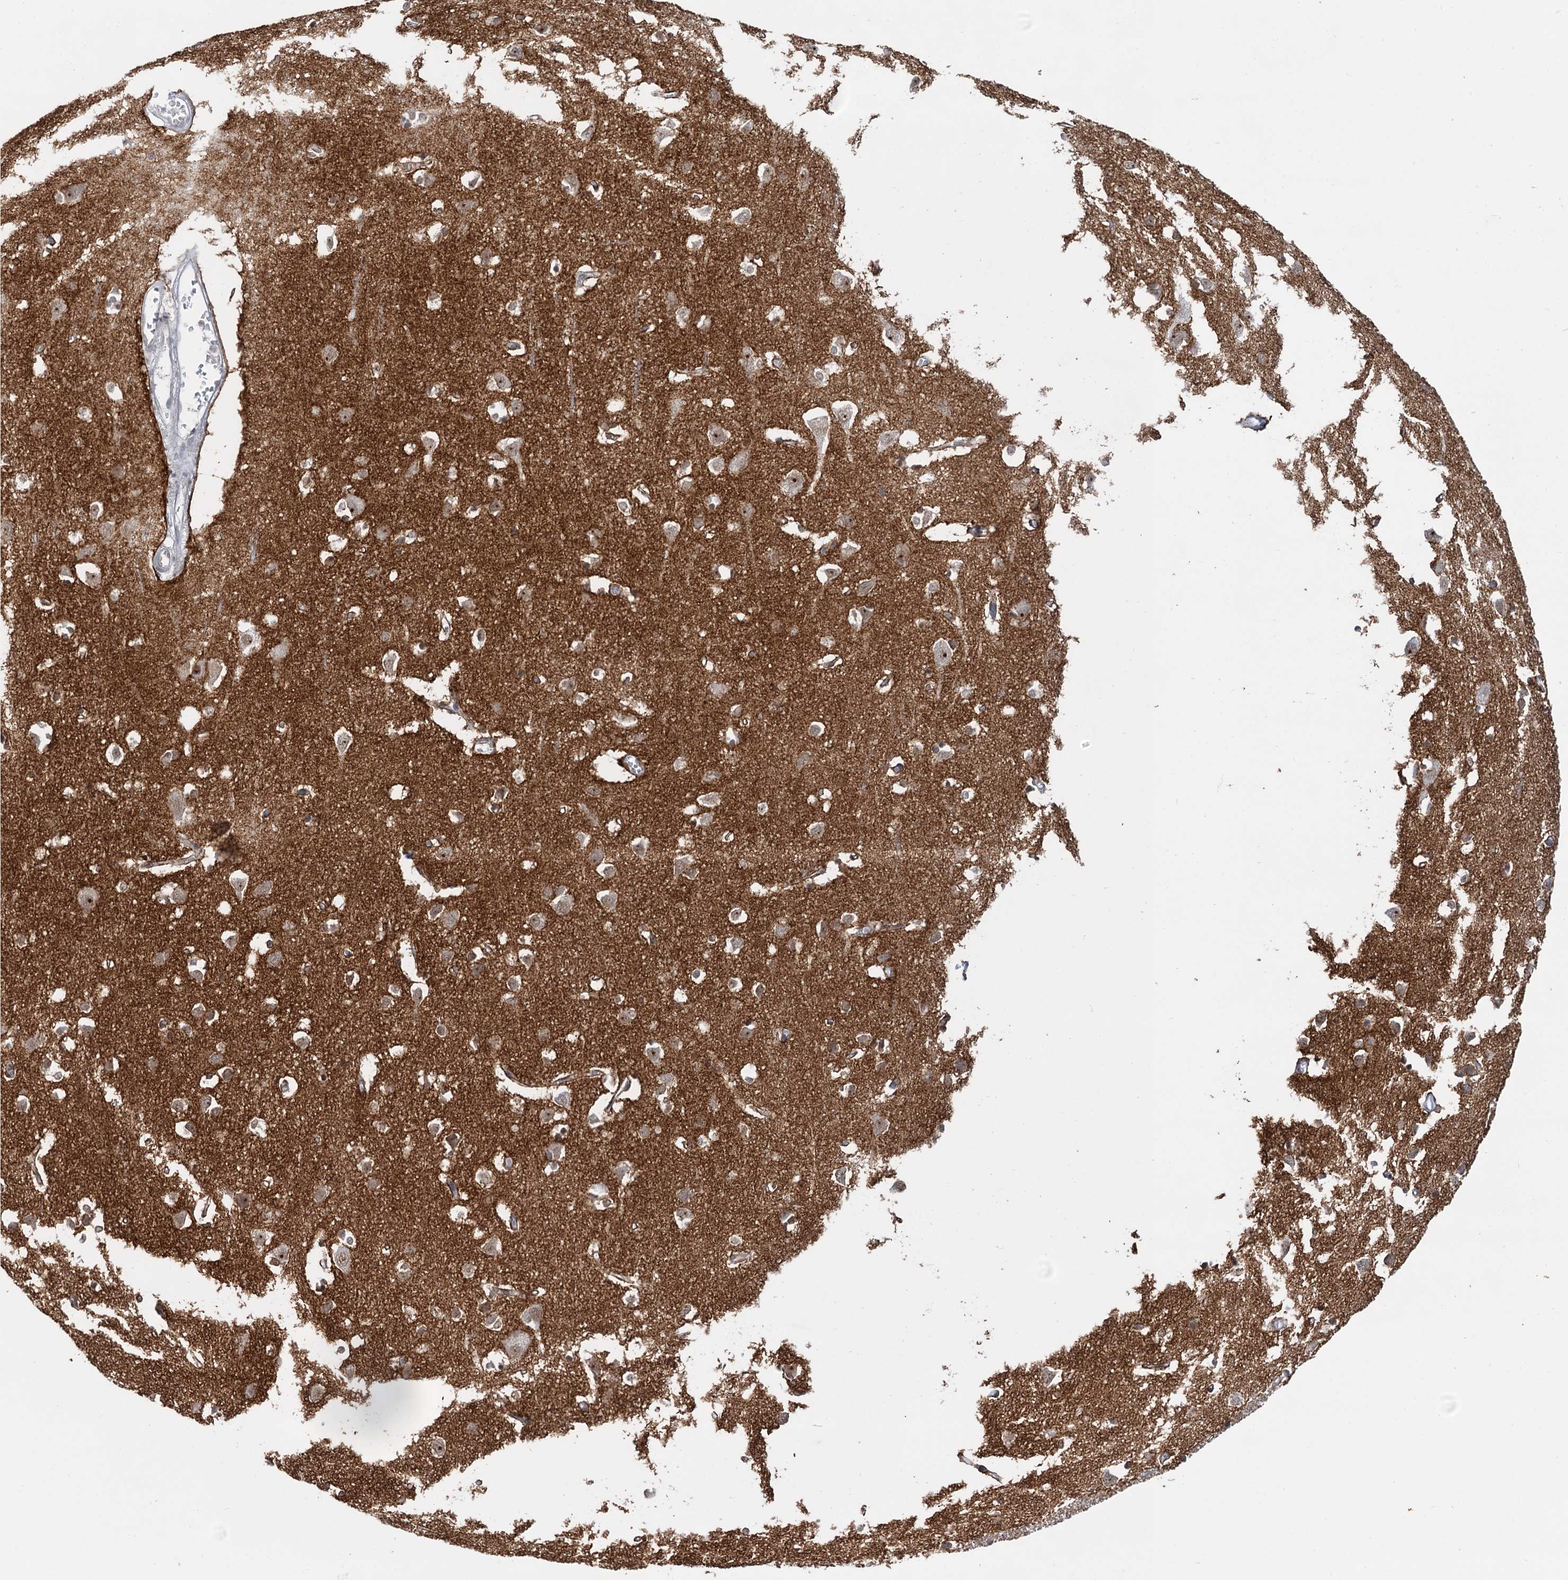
{"staining": {"intensity": "negative", "quantity": "none", "location": "none"}, "tissue": "cerebral cortex", "cell_type": "Endothelial cells", "image_type": "normal", "snomed": [{"axis": "morphology", "description": "Normal tissue, NOS"}, {"axis": "topography", "description": "Cerebral cortex"}], "caption": "A micrograph of cerebral cortex stained for a protein reveals no brown staining in endothelial cells. (DAB immunohistochemistry, high magnification).", "gene": "NAT10", "patient": {"sex": "female", "age": 64}}